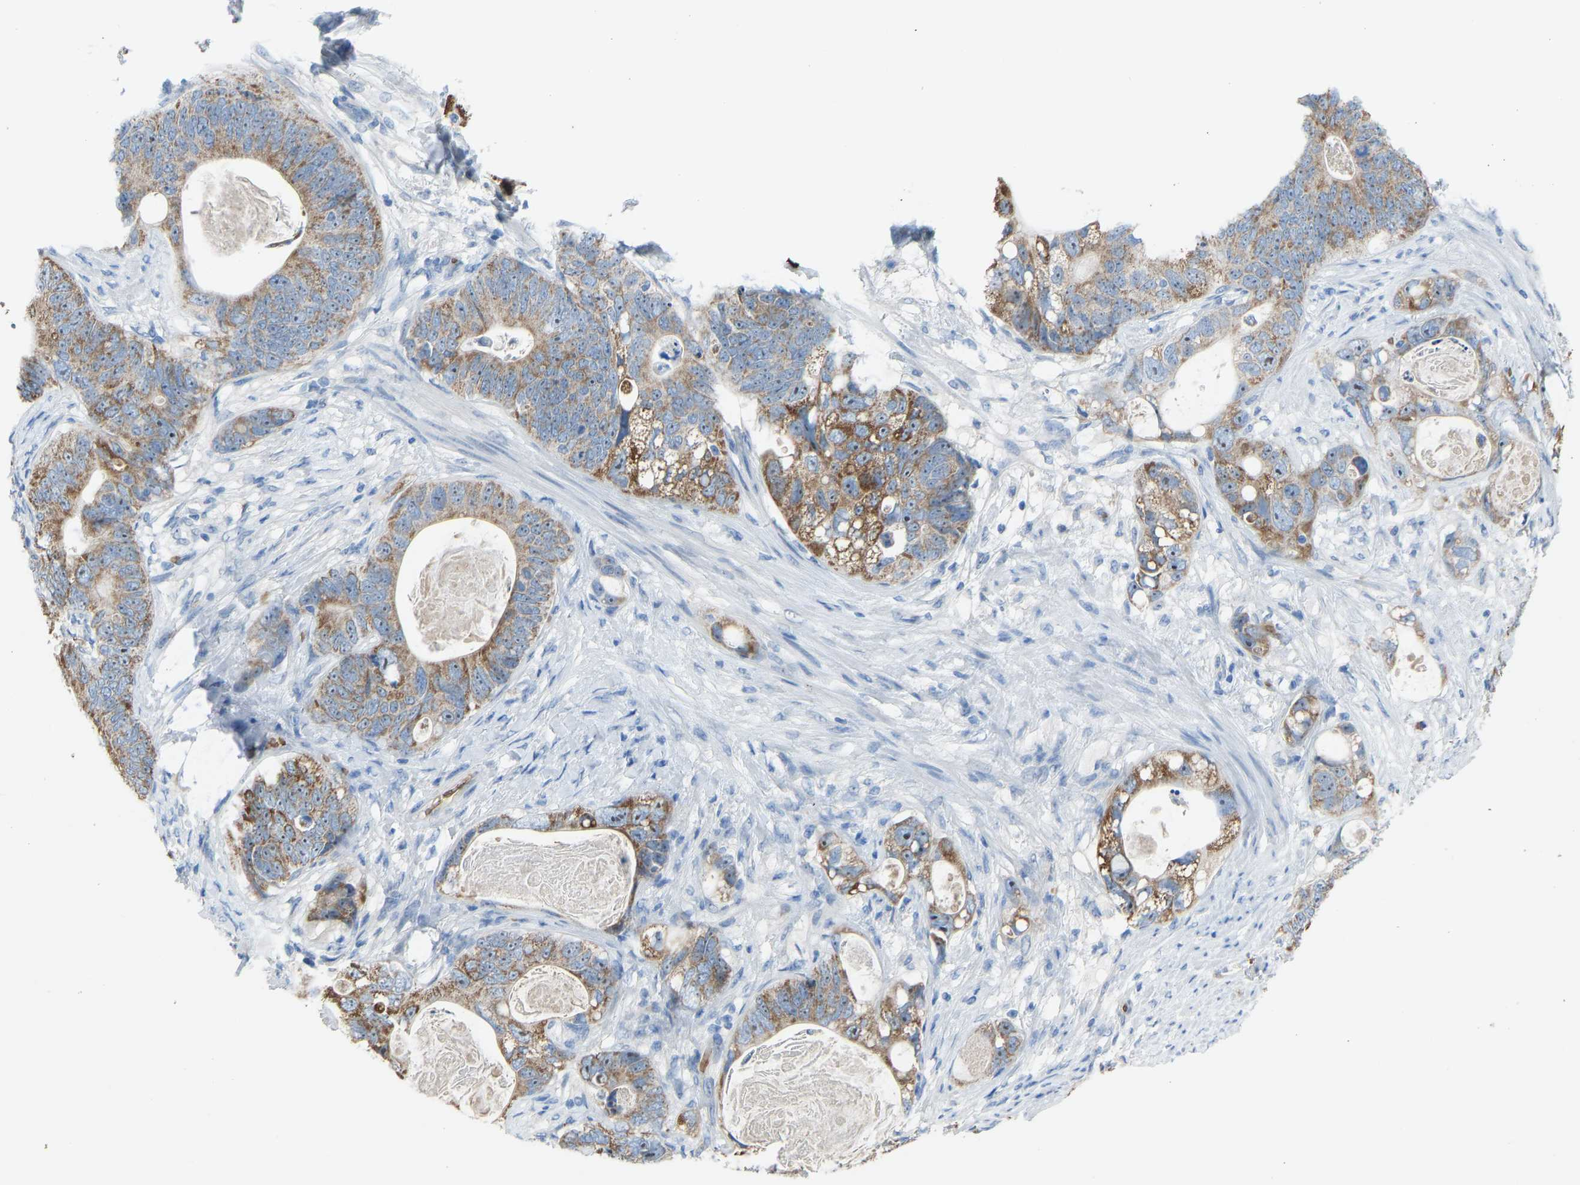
{"staining": {"intensity": "moderate", "quantity": ">75%", "location": "cytoplasmic/membranous"}, "tissue": "stomach cancer", "cell_type": "Tumor cells", "image_type": "cancer", "snomed": [{"axis": "morphology", "description": "Normal tissue, NOS"}, {"axis": "morphology", "description": "Adenocarcinoma, NOS"}, {"axis": "topography", "description": "Stomach"}], "caption": "Stomach cancer tissue exhibits moderate cytoplasmic/membranous expression in approximately >75% of tumor cells, visualized by immunohistochemistry. The protein of interest is stained brown, and the nuclei are stained in blue (DAB IHC with brightfield microscopy, high magnification).", "gene": "PIGS", "patient": {"sex": "female", "age": 89}}